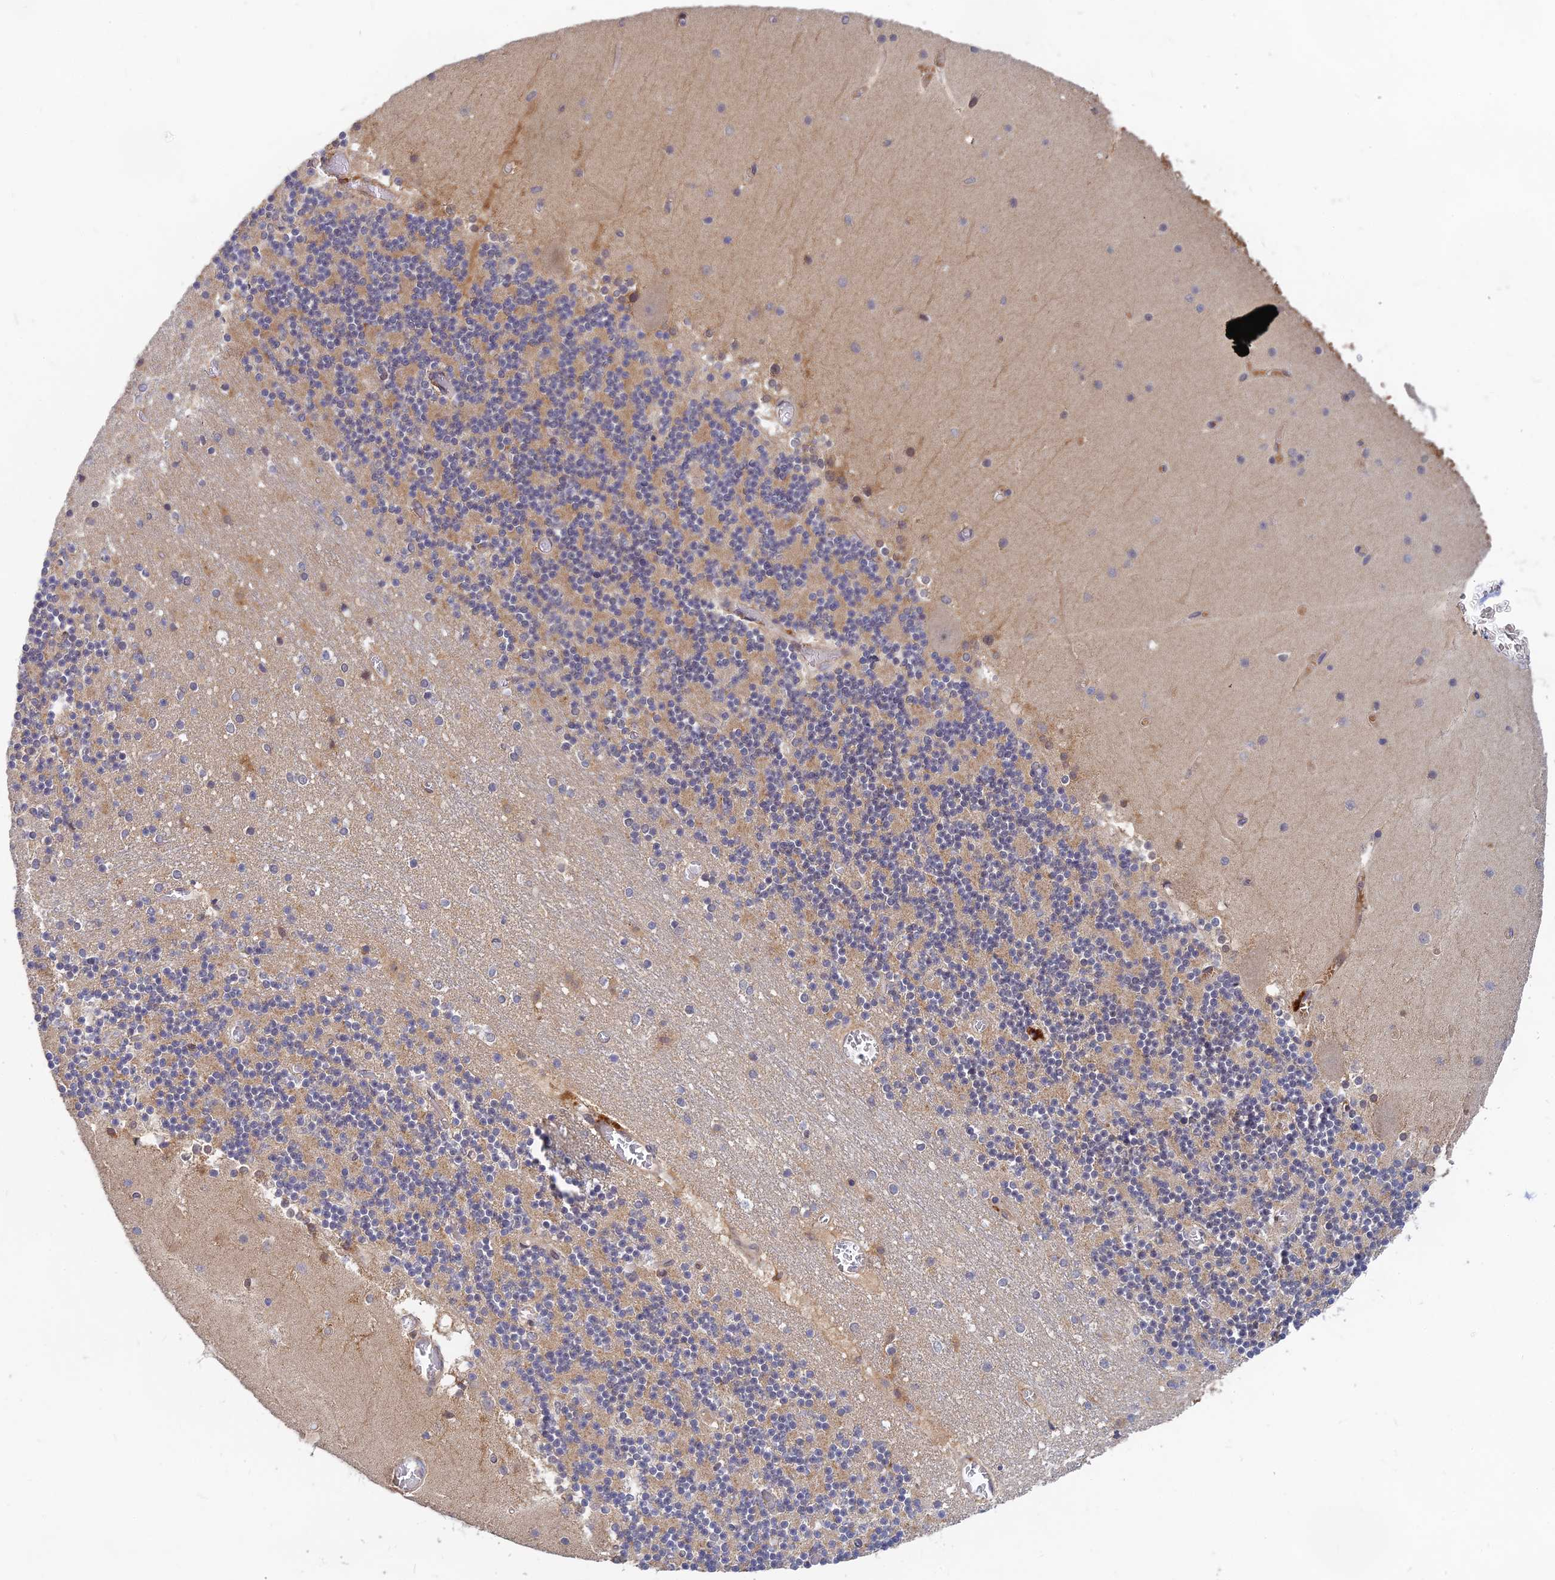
{"staining": {"intensity": "moderate", "quantity": ">75%", "location": "cytoplasmic/membranous"}, "tissue": "cerebellum", "cell_type": "Cells in granular layer", "image_type": "normal", "snomed": [{"axis": "morphology", "description": "Normal tissue, NOS"}, {"axis": "topography", "description": "Cerebellum"}], "caption": "Immunohistochemical staining of benign human cerebellum displays moderate cytoplasmic/membranous protein staining in approximately >75% of cells in granular layer.", "gene": "FAM151B", "patient": {"sex": "female", "age": 28}}